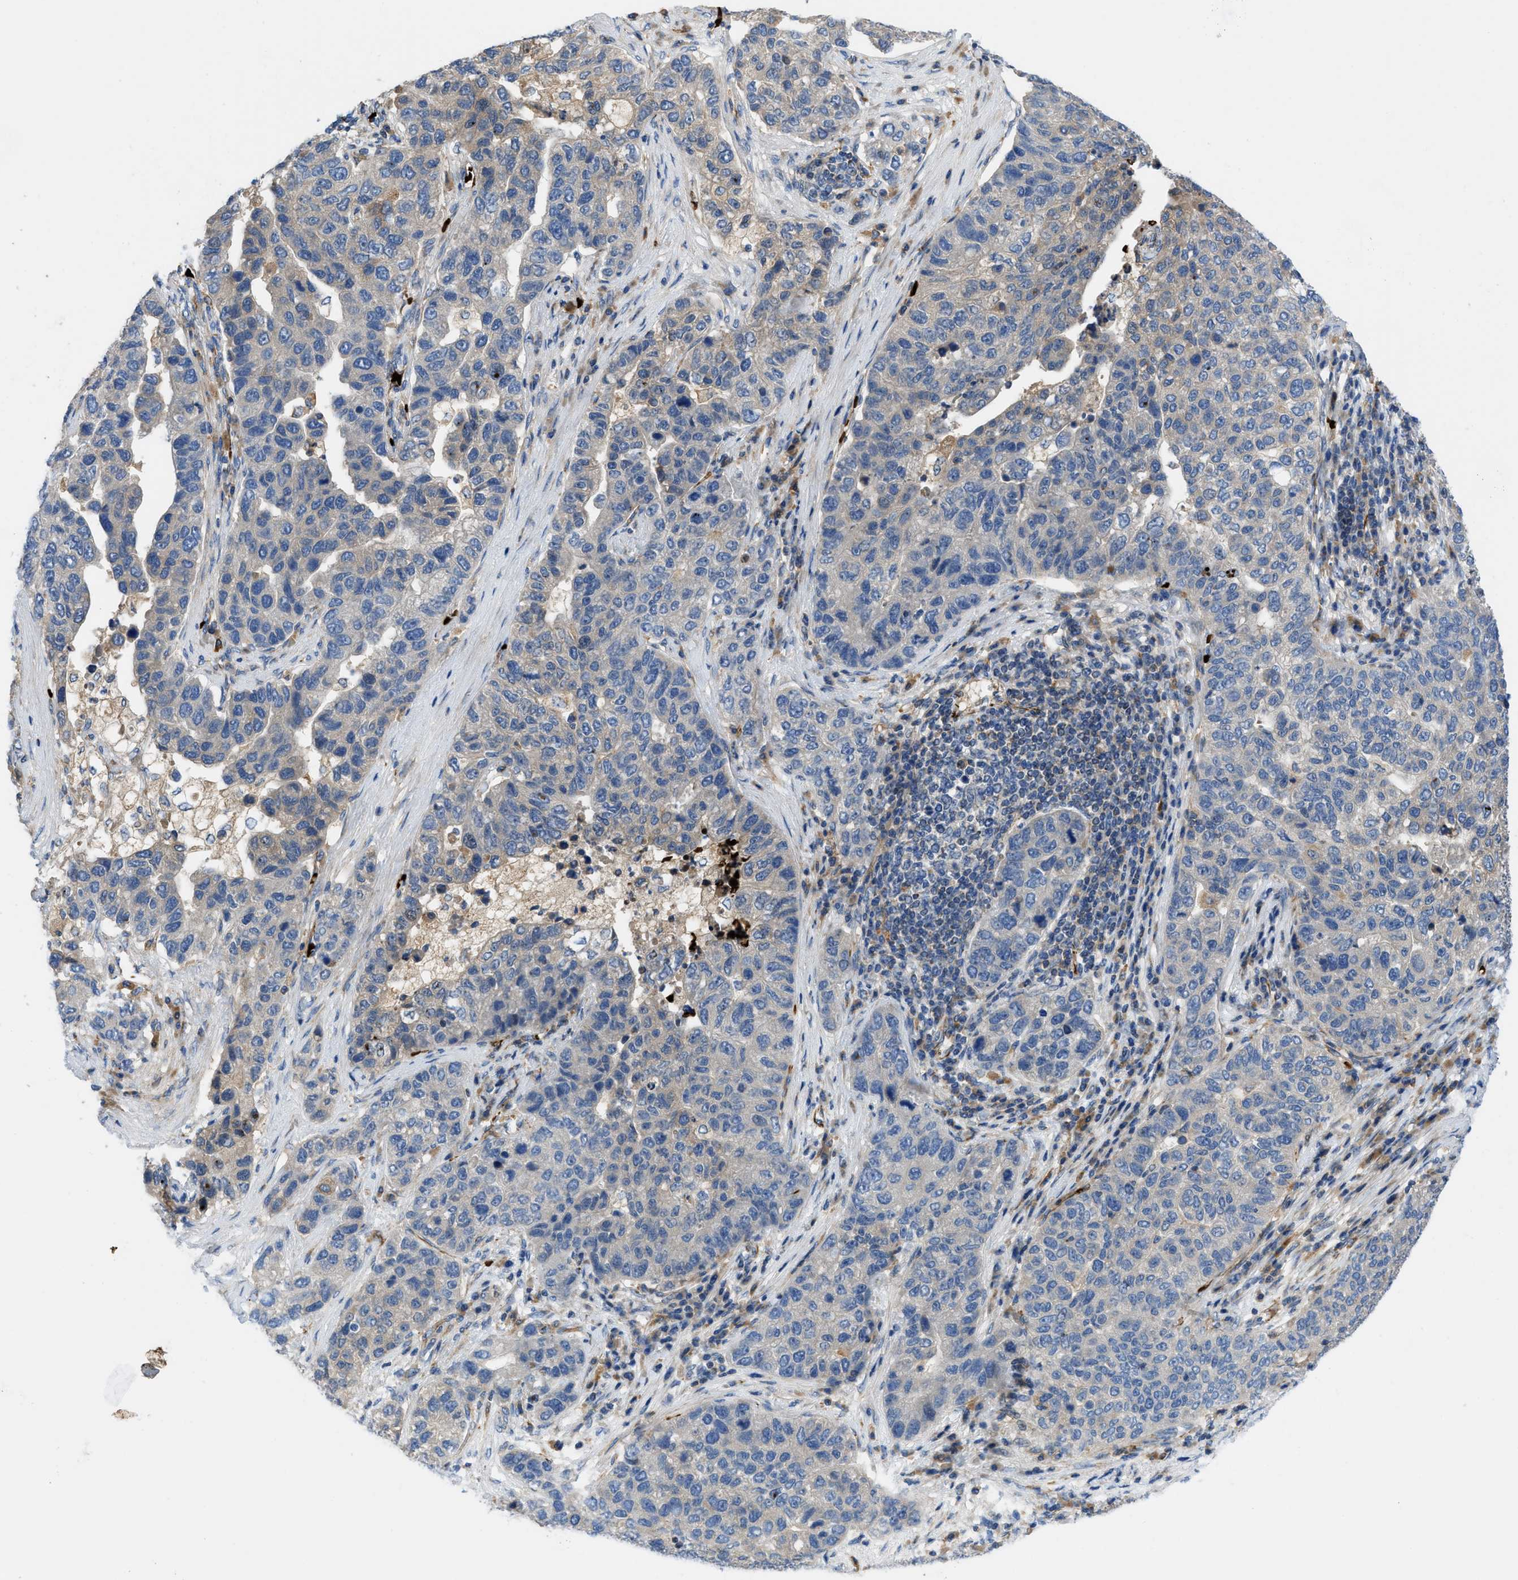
{"staining": {"intensity": "negative", "quantity": "none", "location": "none"}, "tissue": "pancreatic cancer", "cell_type": "Tumor cells", "image_type": "cancer", "snomed": [{"axis": "morphology", "description": "Adenocarcinoma, NOS"}, {"axis": "topography", "description": "Pancreas"}], "caption": "Immunohistochemical staining of human pancreatic adenocarcinoma exhibits no significant positivity in tumor cells.", "gene": "ZNF831", "patient": {"sex": "female", "age": 61}}